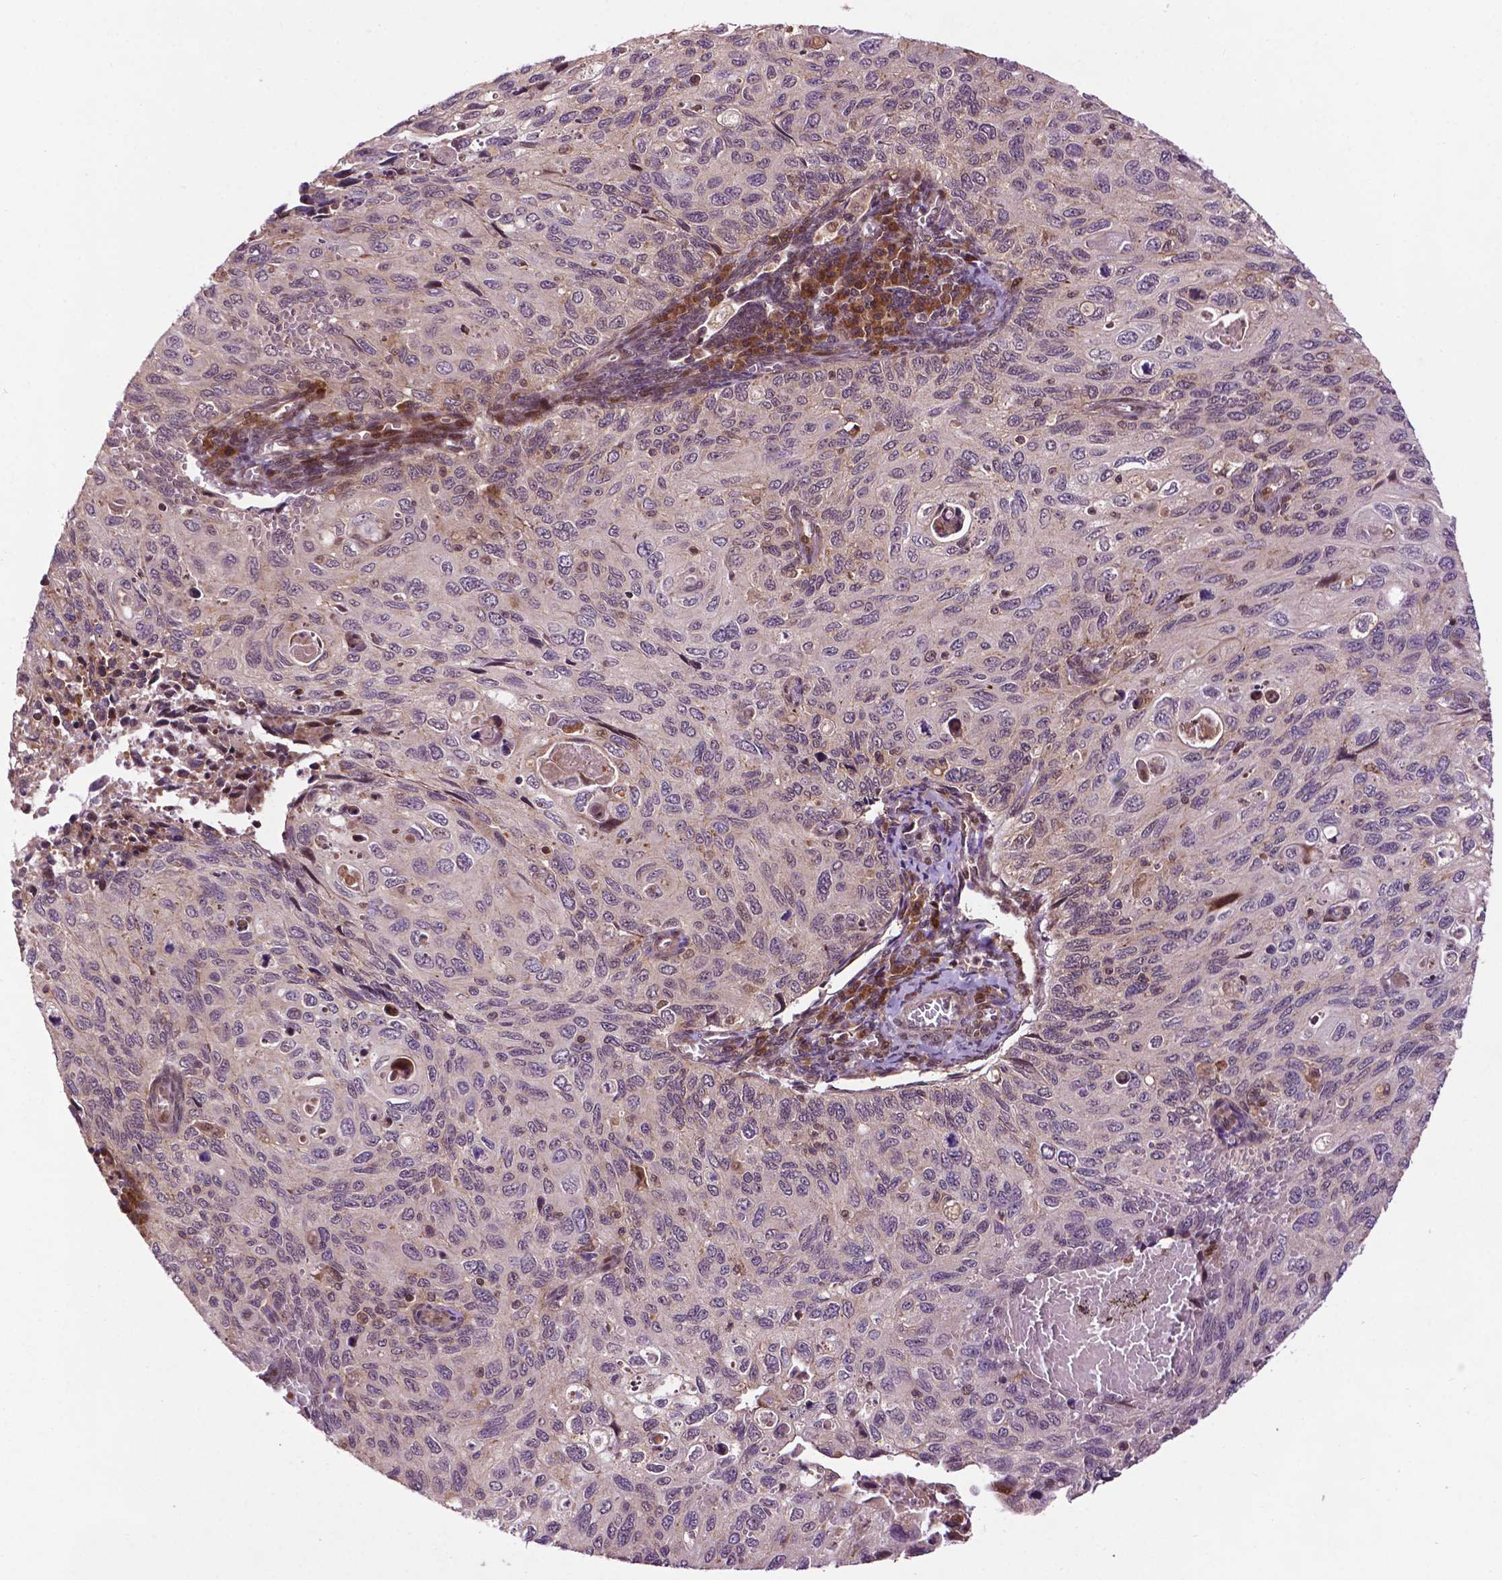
{"staining": {"intensity": "negative", "quantity": "none", "location": "none"}, "tissue": "cervical cancer", "cell_type": "Tumor cells", "image_type": "cancer", "snomed": [{"axis": "morphology", "description": "Squamous cell carcinoma, NOS"}, {"axis": "topography", "description": "Cervix"}], "caption": "A photomicrograph of cervical cancer stained for a protein demonstrates no brown staining in tumor cells.", "gene": "TMX2", "patient": {"sex": "female", "age": 70}}